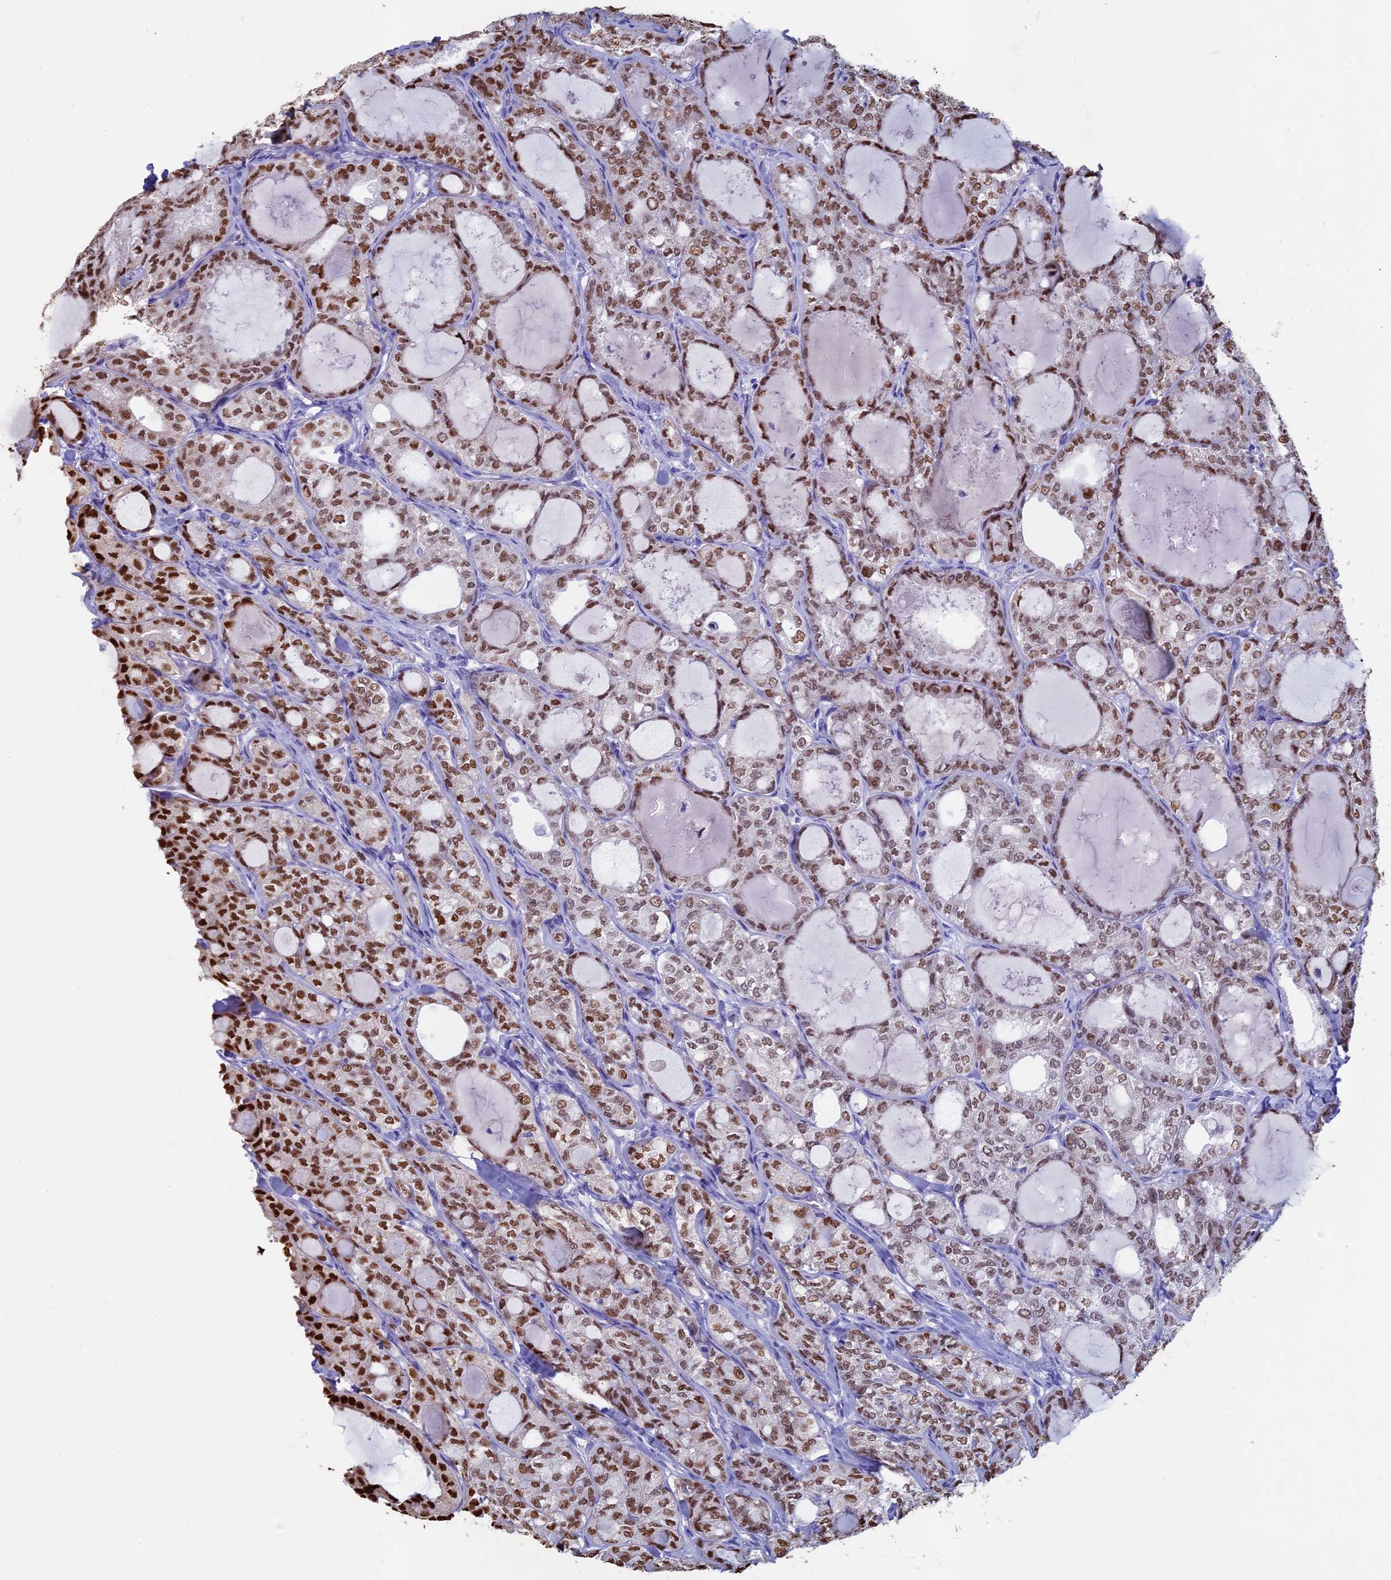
{"staining": {"intensity": "moderate", "quantity": ">75%", "location": "nuclear"}, "tissue": "thyroid cancer", "cell_type": "Tumor cells", "image_type": "cancer", "snomed": [{"axis": "morphology", "description": "Follicular adenoma carcinoma, NOS"}, {"axis": "topography", "description": "Thyroid gland"}], "caption": "Human follicular adenoma carcinoma (thyroid) stained for a protein (brown) displays moderate nuclear positive expression in approximately >75% of tumor cells.", "gene": "ACSS1", "patient": {"sex": "male", "age": 75}}